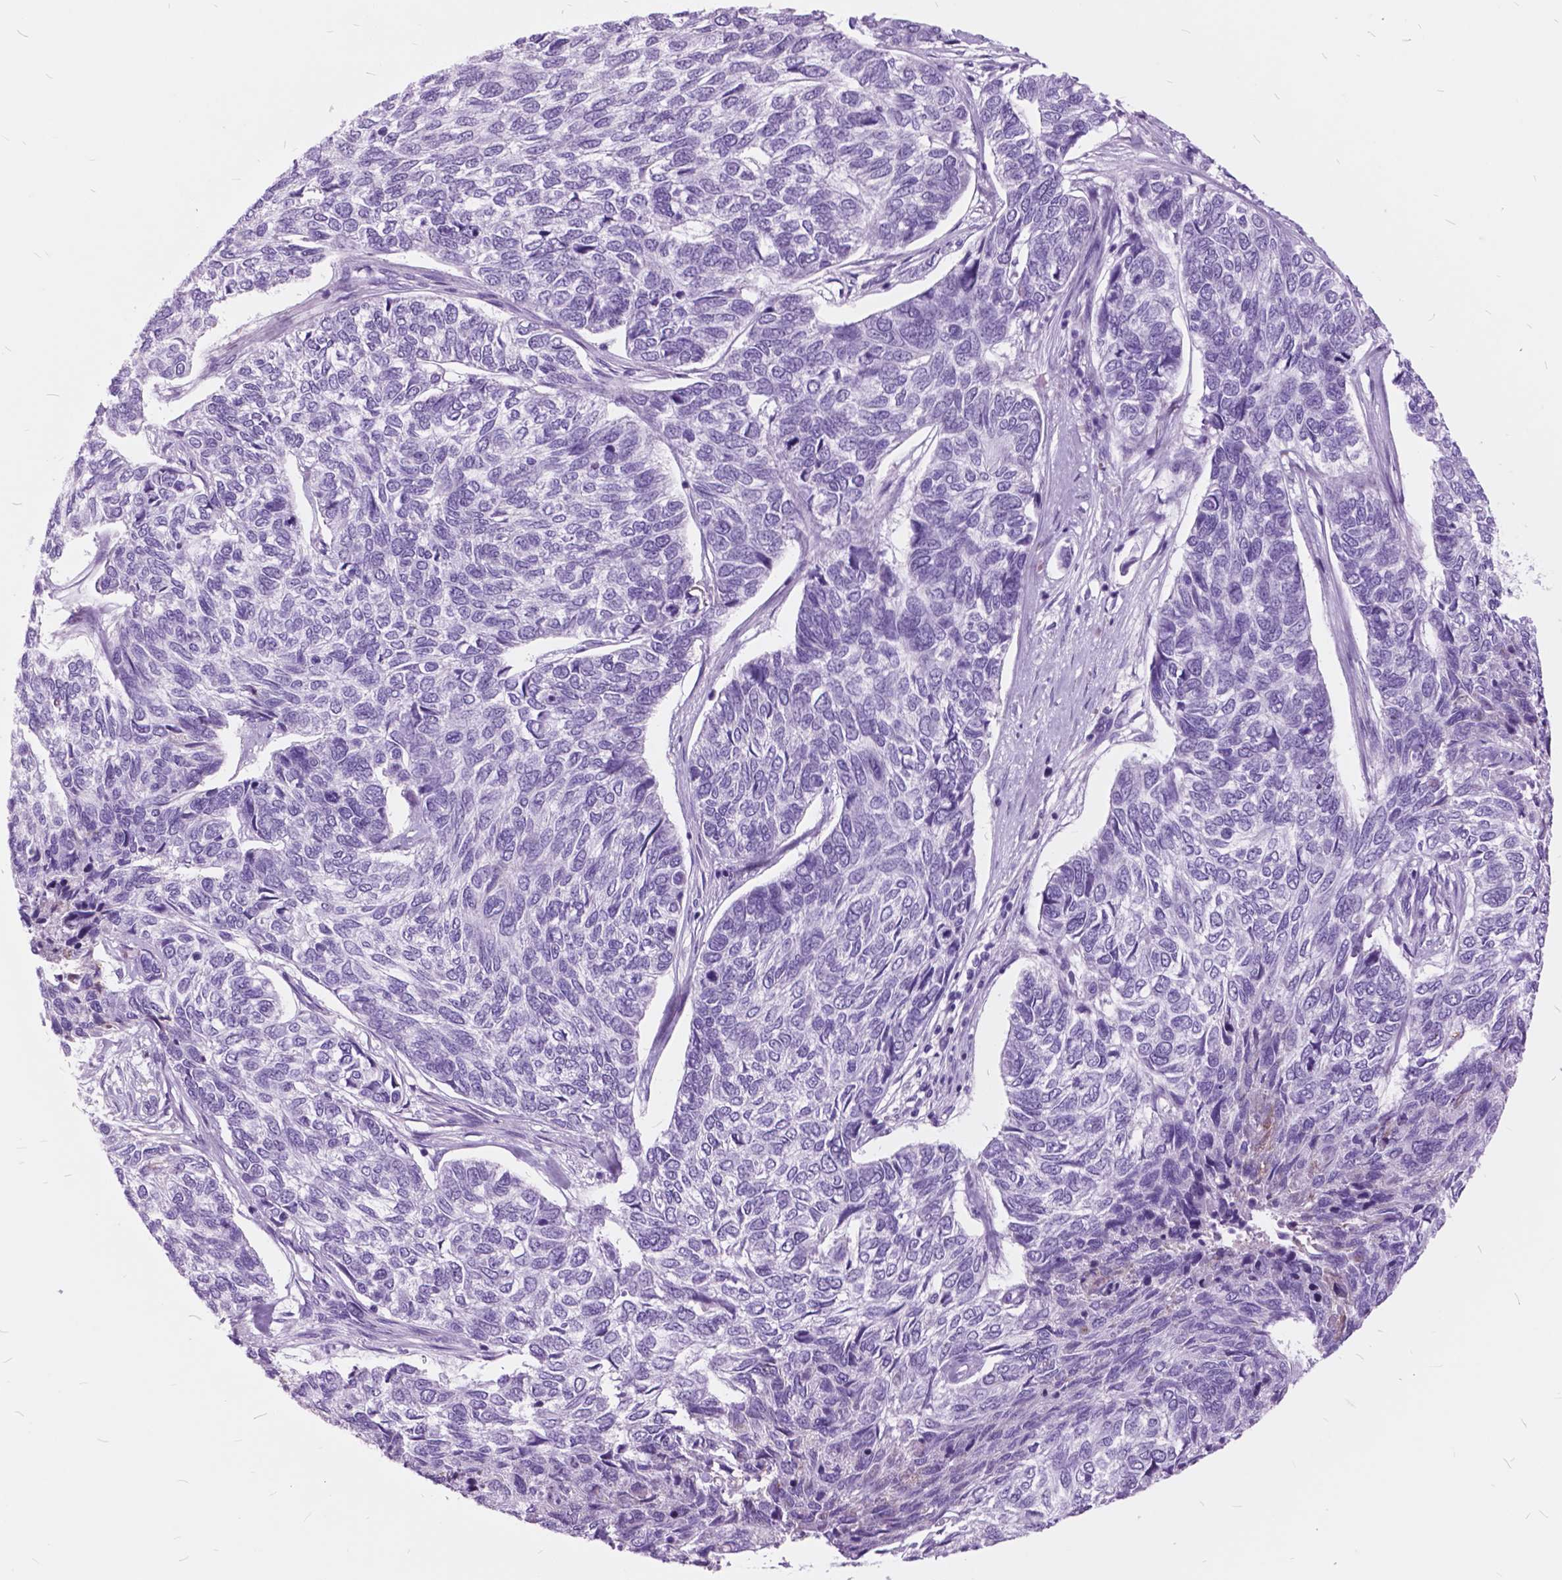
{"staining": {"intensity": "negative", "quantity": "none", "location": "none"}, "tissue": "skin cancer", "cell_type": "Tumor cells", "image_type": "cancer", "snomed": [{"axis": "morphology", "description": "Basal cell carcinoma"}, {"axis": "topography", "description": "Skin"}], "caption": "A high-resolution histopathology image shows immunohistochemistry staining of skin cancer (basal cell carcinoma), which exhibits no significant positivity in tumor cells.", "gene": "GDF9", "patient": {"sex": "female", "age": 65}}